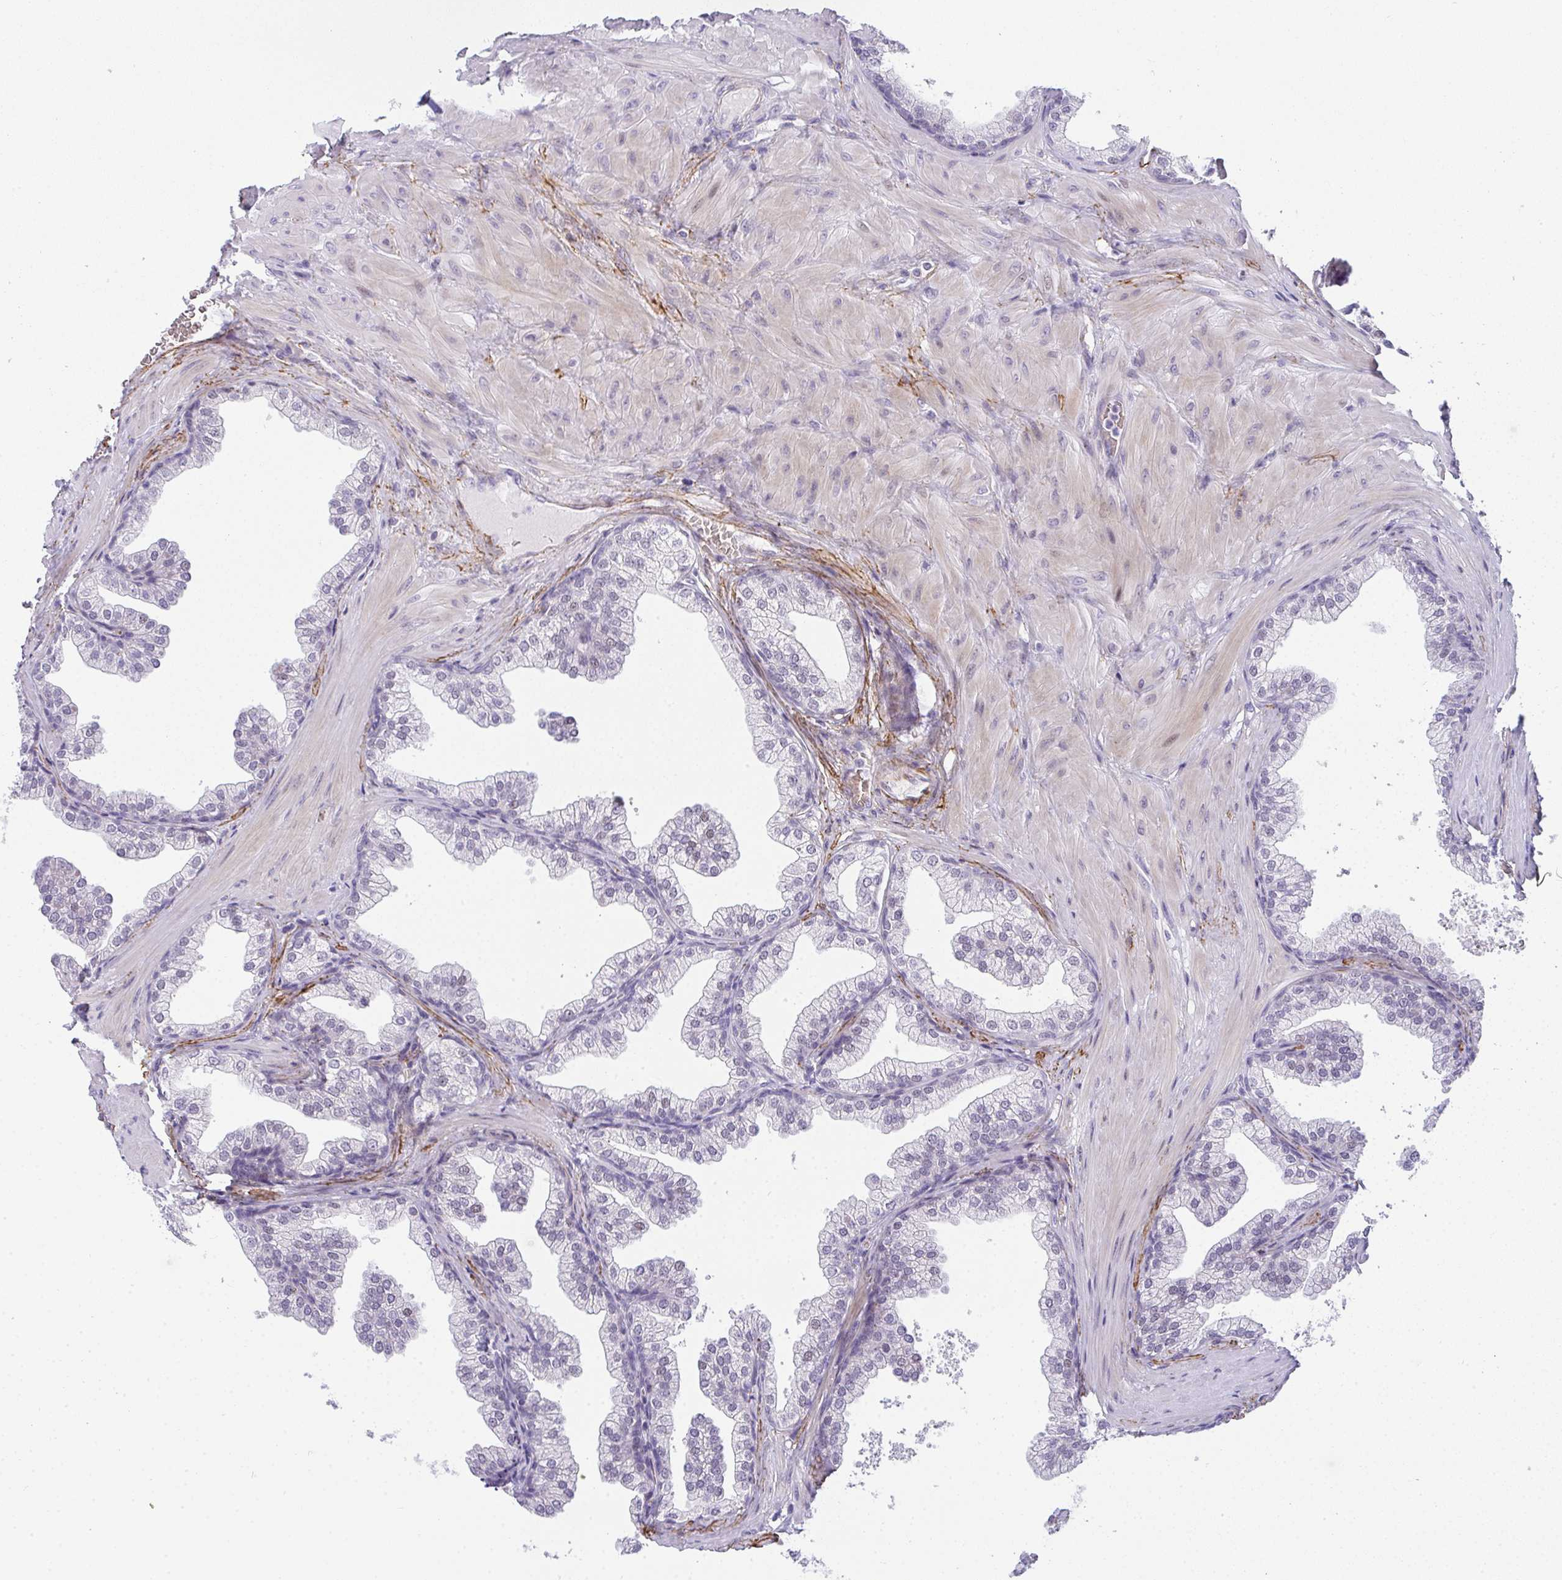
{"staining": {"intensity": "negative", "quantity": "none", "location": "none"}, "tissue": "prostate", "cell_type": "Glandular cells", "image_type": "normal", "snomed": [{"axis": "morphology", "description": "Normal tissue, NOS"}, {"axis": "topography", "description": "Prostate"}], "caption": "Prostate stained for a protein using immunohistochemistry demonstrates no staining glandular cells.", "gene": "TNMD", "patient": {"sex": "male", "age": 37}}